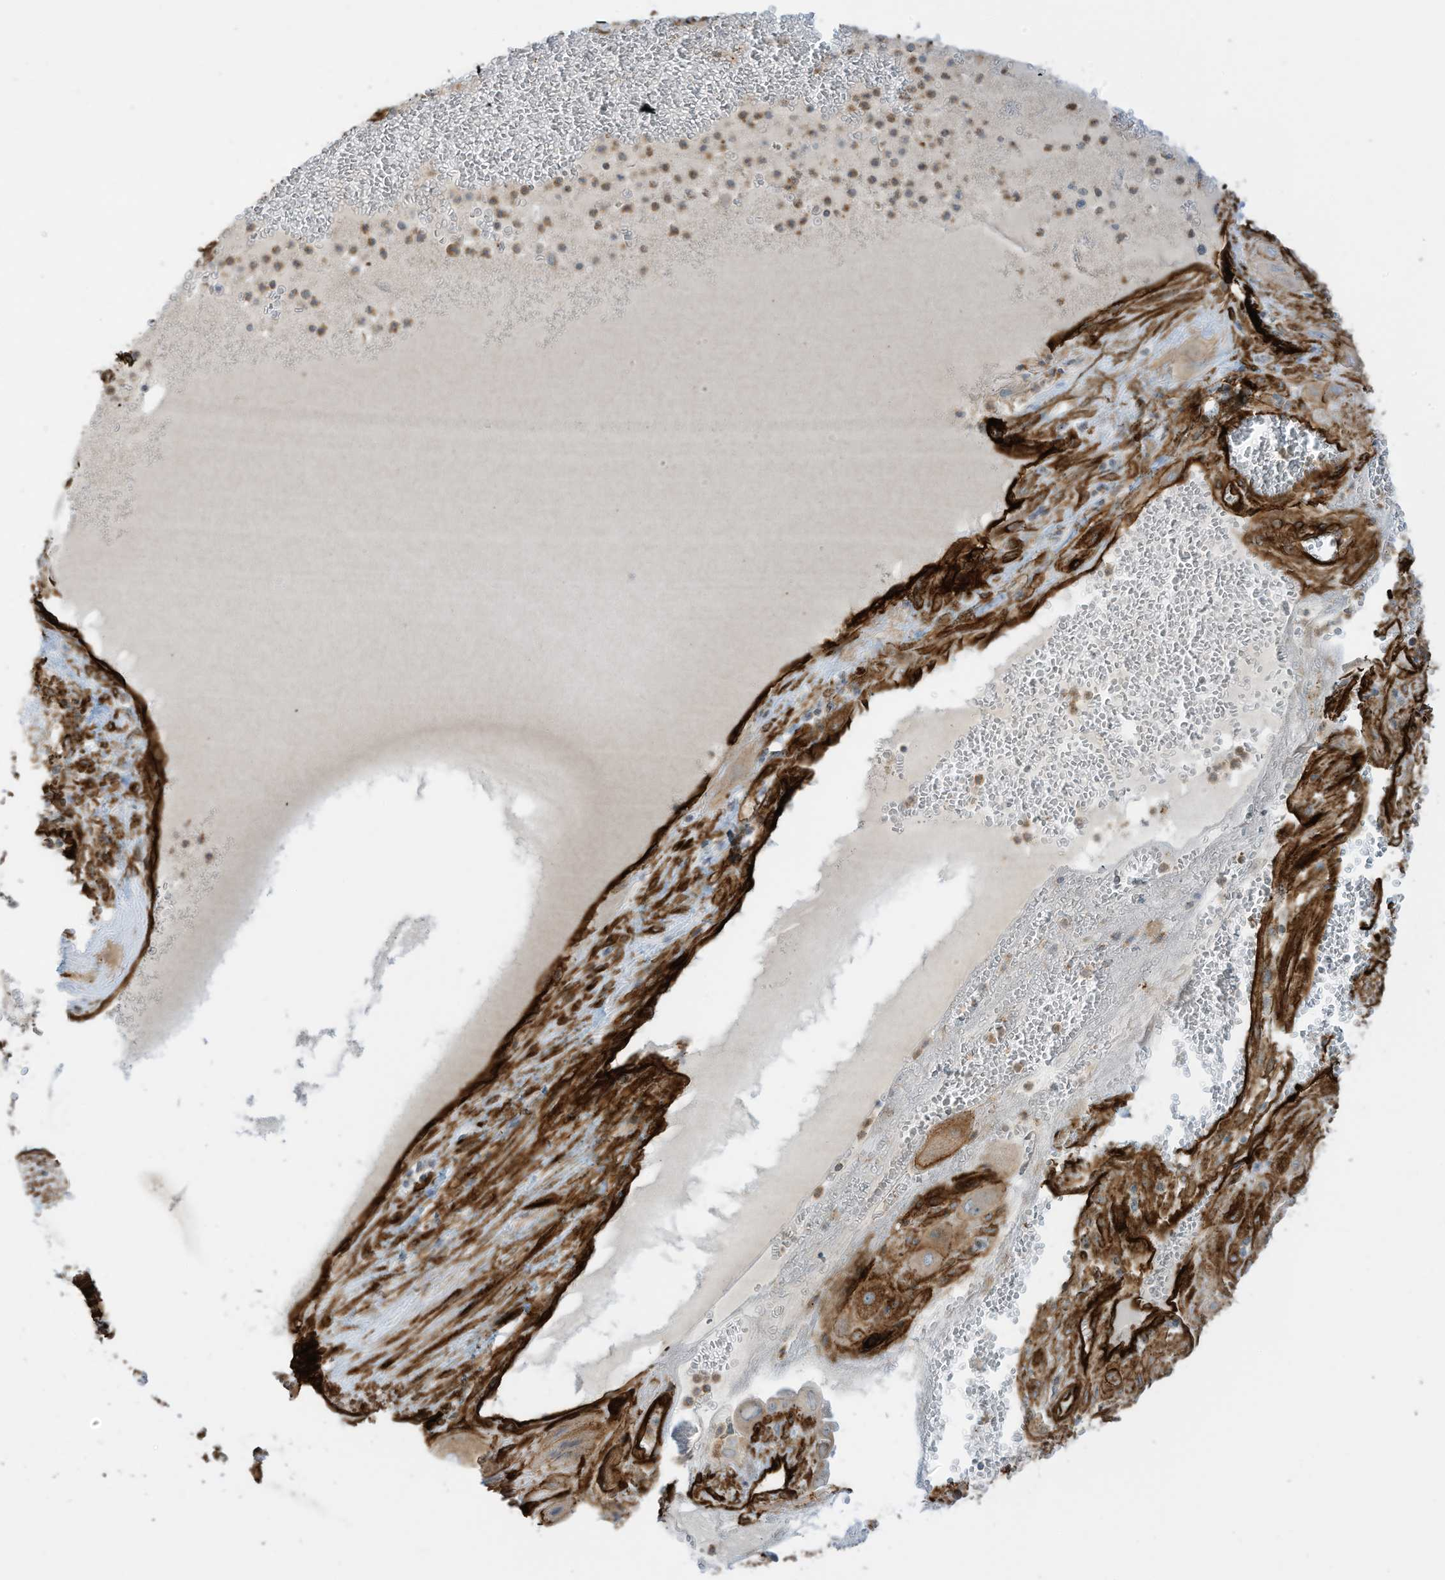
{"staining": {"intensity": "moderate", "quantity": ">75%", "location": "cytoplasmic/membranous"}, "tissue": "cervical cancer", "cell_type": "Tumor cells", "image_type": "cancer", "snomed": [{"axis": "morphology", "description": "Squamous cell carcinoma, NOS"}, {"axis": "topography", "description": "Cervix"}], "caption": "About >75% of tumor cells in cervical squamous cell carcinoma display moderate cytoplasmic/membranous protein staining as visualized by brown immunohistochemical staining.", "gene": "ABCB7", "patient": {"sex": "female", "age": 34}}